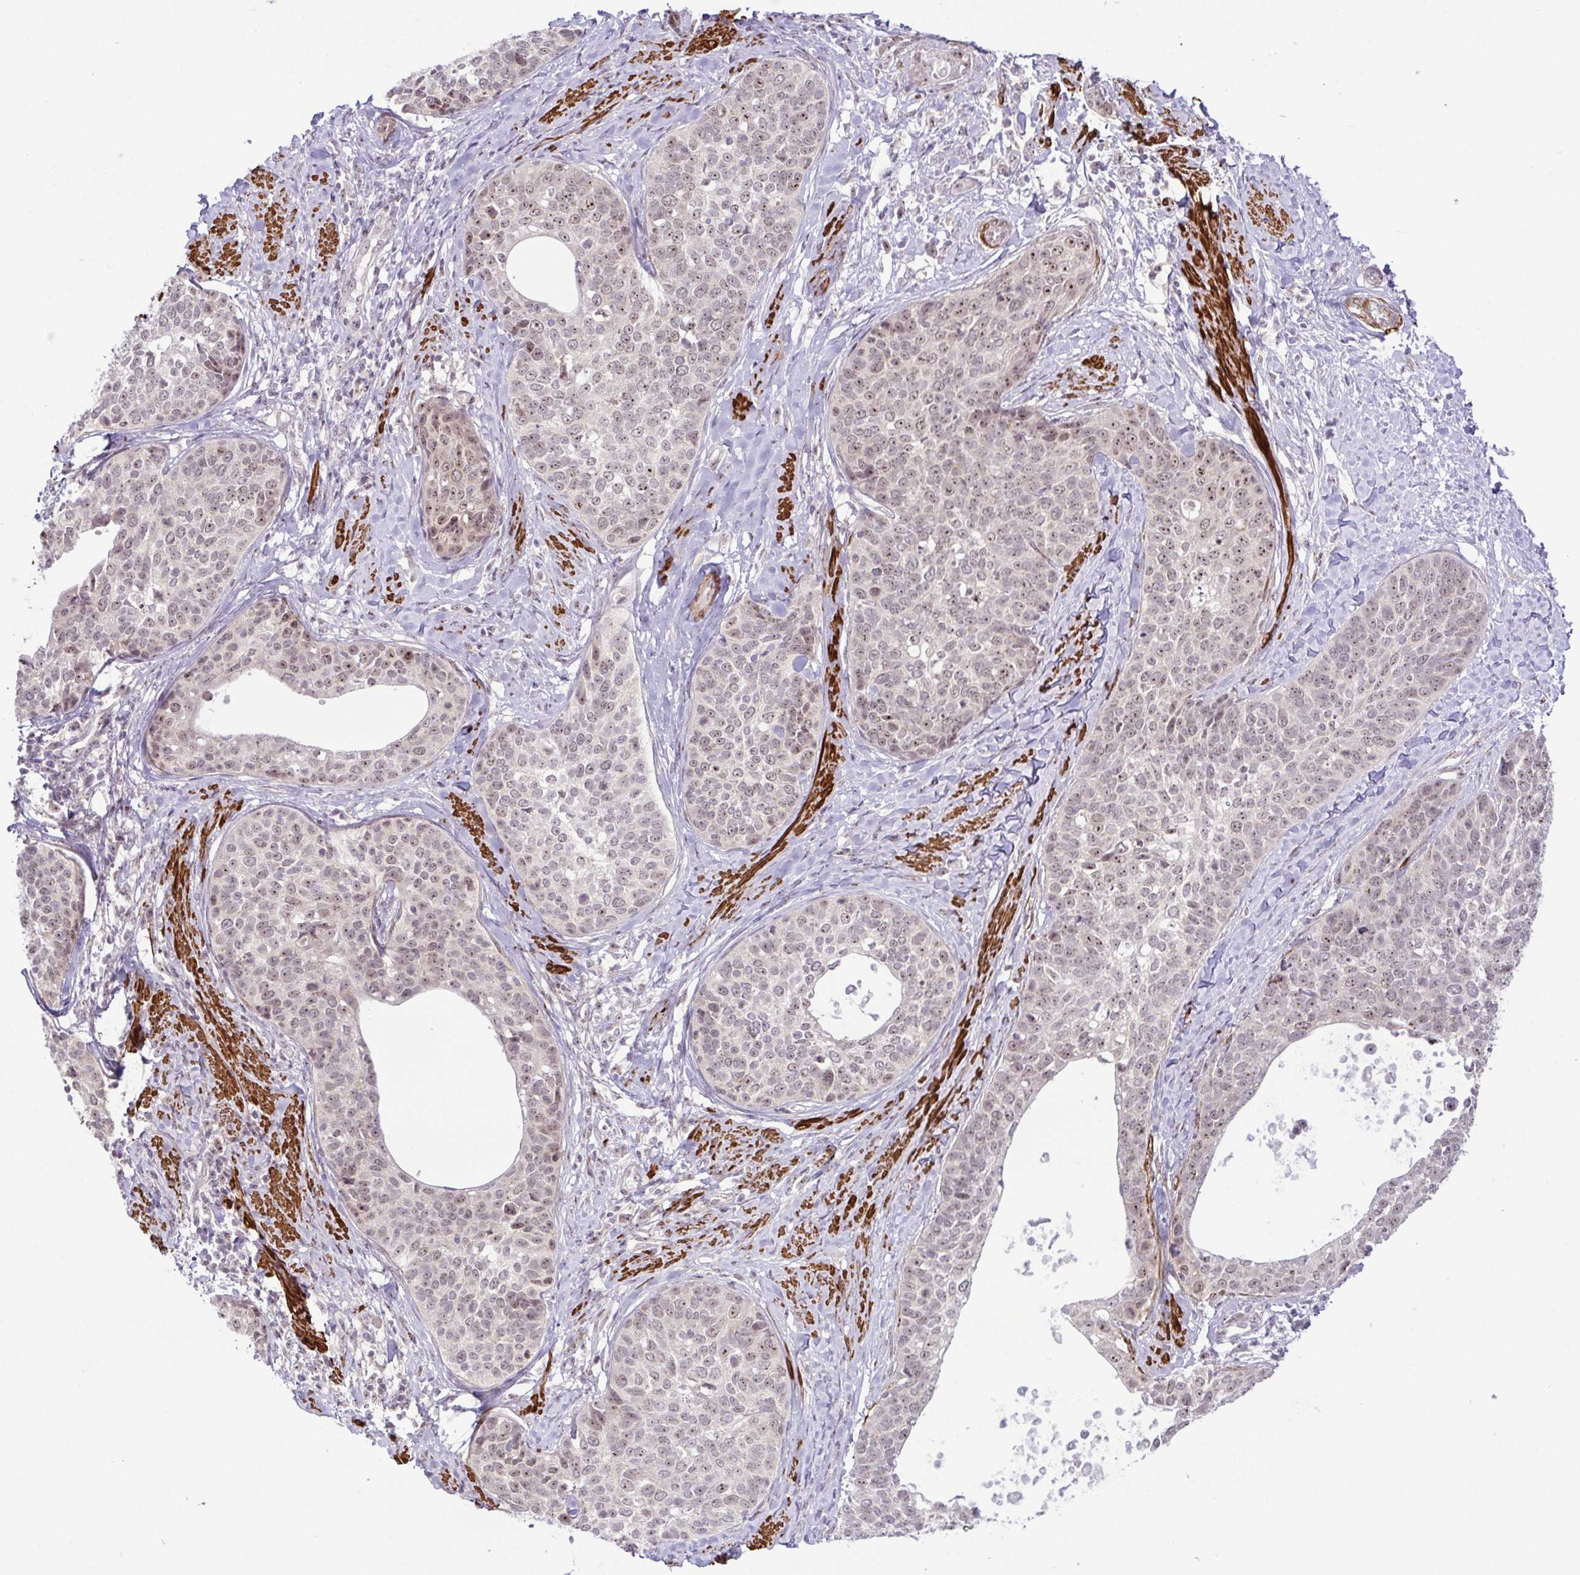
{"staining": {"intensity": "weak", "quantity": "<25%", "location": "nuclear"}, "tissue": "cervical cancer", "cell_type": "Tumor cells", "image_type": "cancer", "snomed": [{"axis": "morphology", "description": "Squamous cell carcinoma, NOS"}, {"axis": "topography", "description": "Cervix"}], "caption": "Tumor cells show no significant staining in cervical squamous cell carcinoma. The staining is performed using DAB brown chromogen with nuclei counter-stained in using hematoxylin.", "gene": "RSL24D1", "patient": {"sex": "female", "age": 69}}